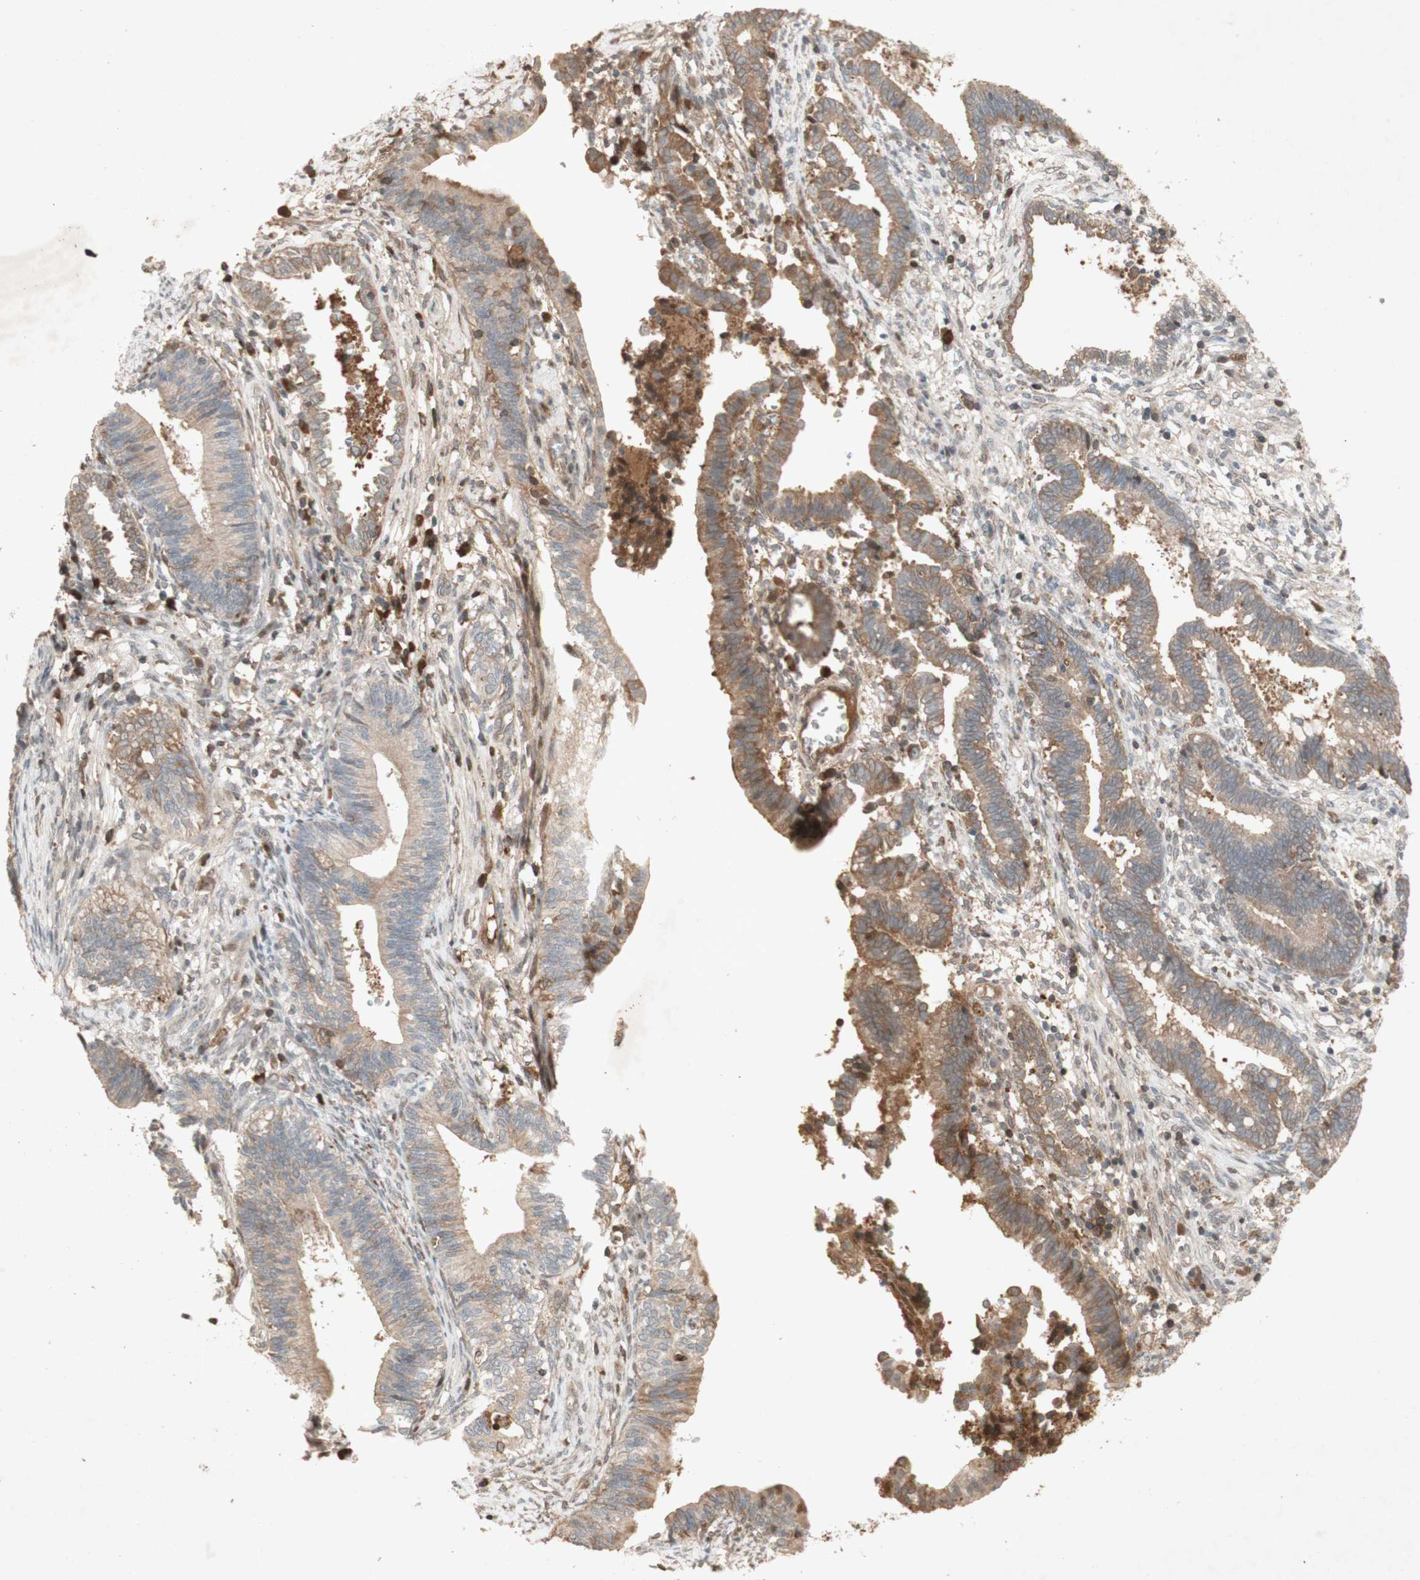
{"staining": {"intensity": "weak", "quantity": "25%-75%", "location": "cytoplasmic/membranous"}, "tissue": "cervical cancer", "cell_type": "Tumor cells", "image_type": "cancer", "snomed": [{"axis": "morphology", "description": "Adenocarcinoma, NOS"}, {"axis": "topography", "description": "Cervix"}], "caption": "This photomicrograph exhibits immunohistochemistry (IHC) staining of human cervical cancer, with low weak cytoplasmic/membranous positivity in approximately 25%-75% of tumor cells.", "gene": "NRG4", "patient": {"sex": "female", "age": 44}}